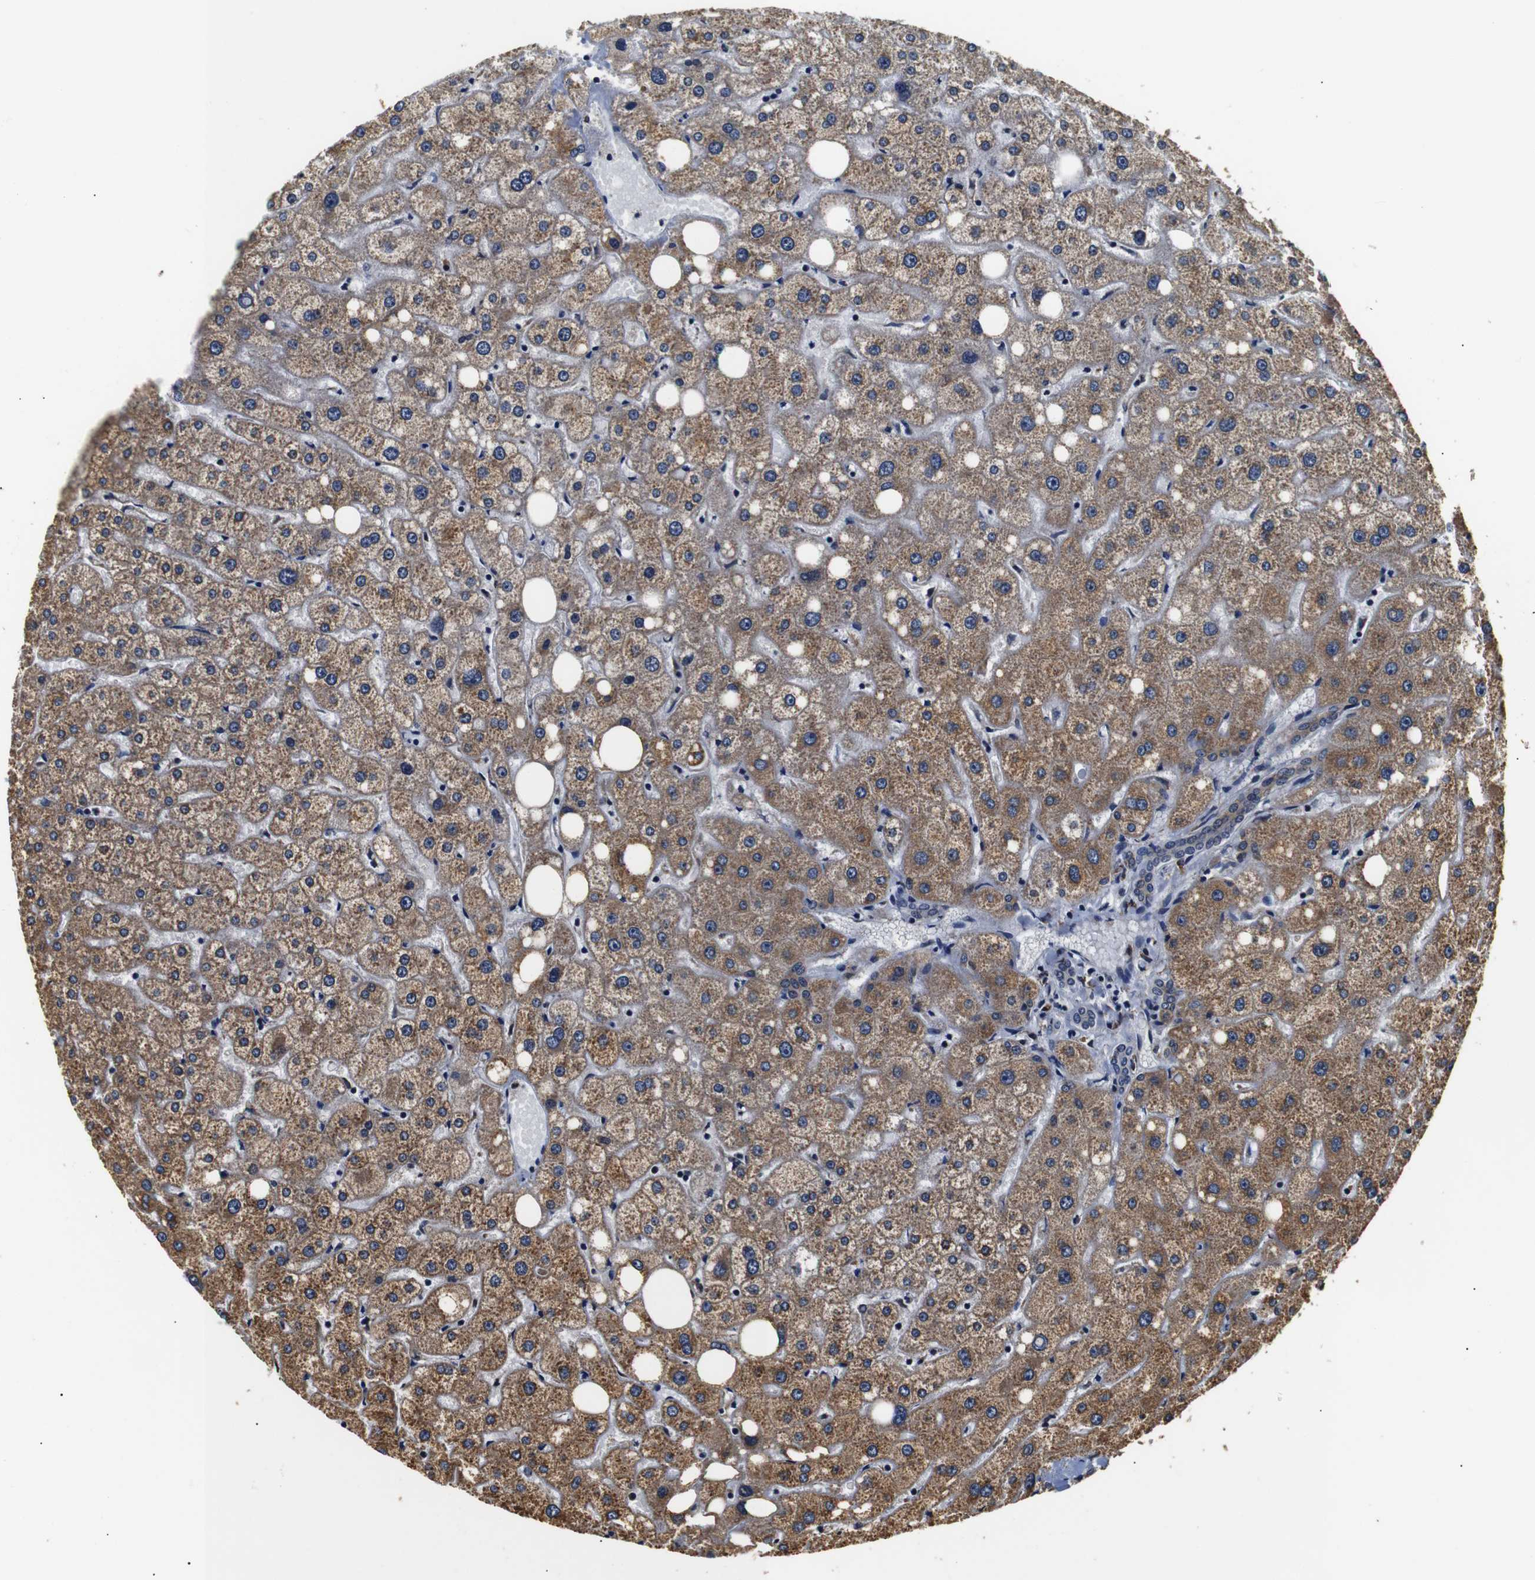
{"staining": {"intensity": "weak", "quantity": "<25%", "location": "cytoplasmic/membranous"}, "tissue": "liver", "cell_type": "Cholangiocytes", "image_type": "normal", "snomed": [{"axis": "morphology", "description": "Normal tissue, NOS"}, {"axis": "topography", "description": "Liver"}], "caption": "The histopathology image exhibits no staining of cholangiocytes in unremarkable liver.", "gene": "HHIP", "patient": {"sex": "male", "age": 73}}